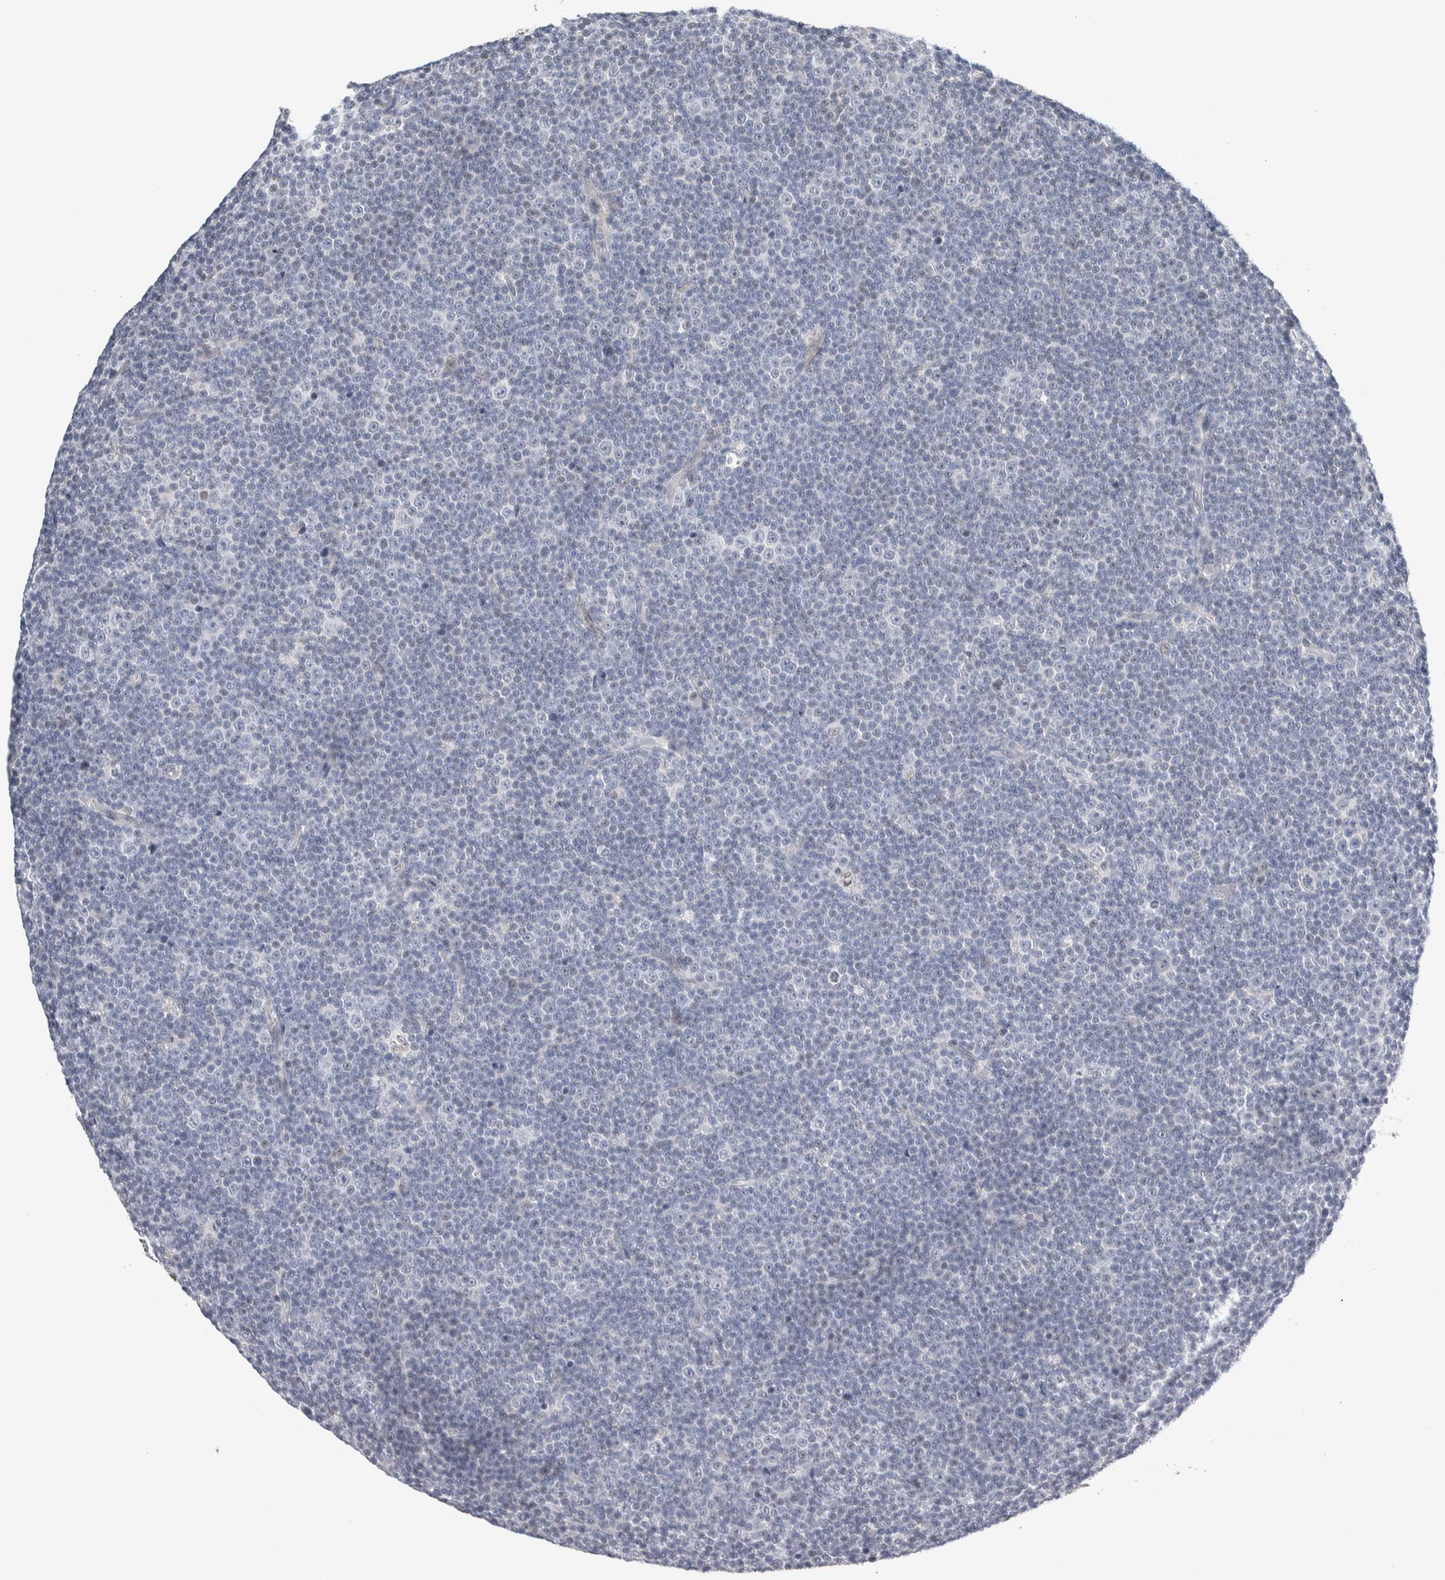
{"staining": {"intensity": "negative", "quantity": "none", "location": "none"}, "tissue": "lymphoma", "cell_type": "Tumor cells", "image_type": "cancer", "snomed": [{"axis": "morphology", "description": "Malignant lymphoma, non-Hodgkin's type, Low grade"}, {"axis": "topography", "description": "Lymph node"}], "caption": "Immunohistochemistry histopathology image of human low-grade malignant lymphoma, non-Hodgkin's type stained for a protein (brown), which displays no positivity in tumor cells. (Brightfield microscopy of DAB (3,3'-diaminobenzidine) immunohistochemistry (IHC) at high magnification).", "gene": "NEUROD1", "patient": {"sex": "female", "age": 67}}